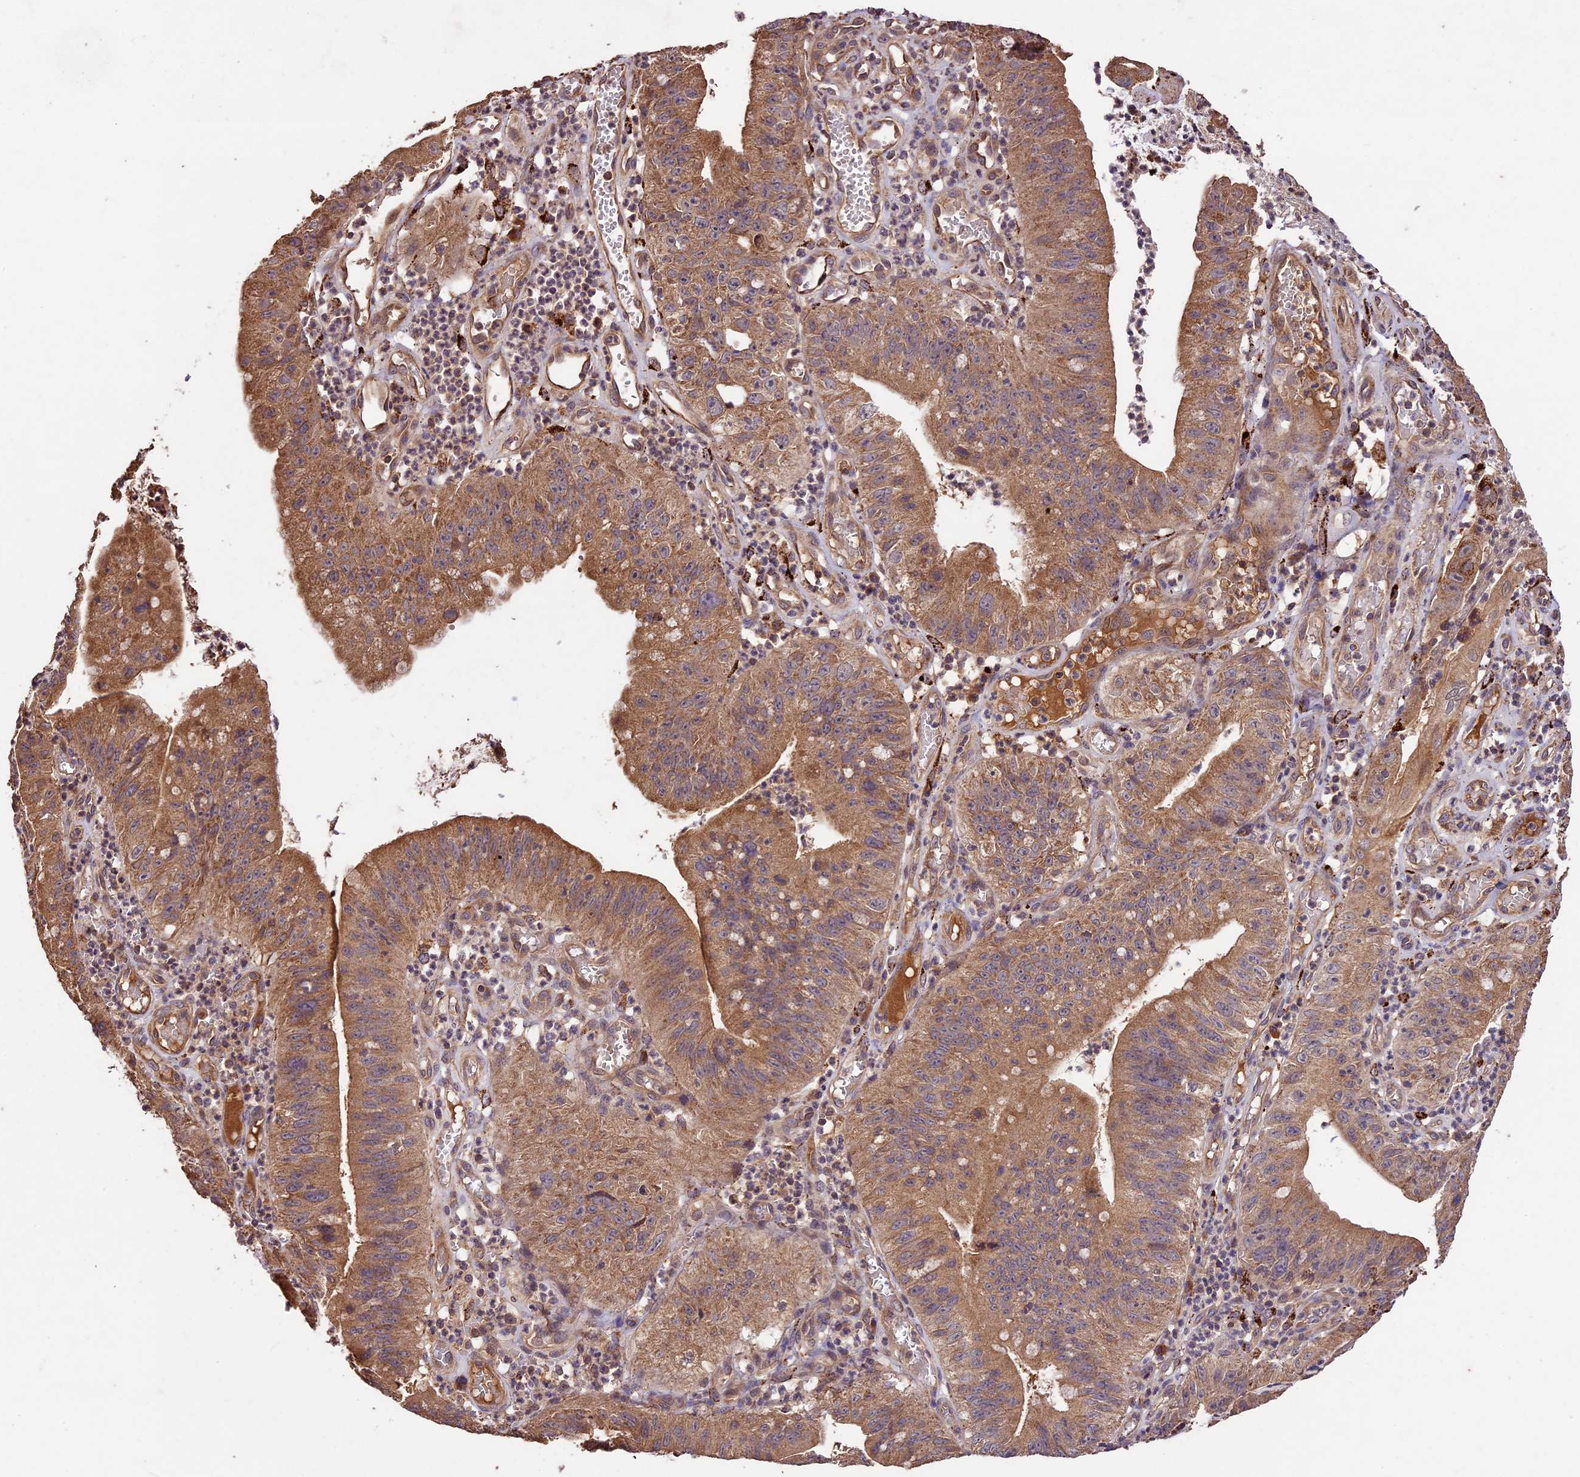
{"staining": {"intensity": "moderate", "quantity": ">75%", "location": "cytoplasmic/membranous"}, "tissue": "stomach cancer", "cell_type": "Tumor cells", "image_type": "cancer", "snomed": [{"axis": "morphology", "description": "Adenocarcinoma, NOS"}, {"axis": "topography", "description": "Stomach"}], "caption": "Stomach cancer stained for a protein (brown) shows moderate cytoplasmic/membranous positive staining in approximately >75% of tumor cells.", "gene": "CRLF1", "patient": {"sex": "male", "age": 59}}